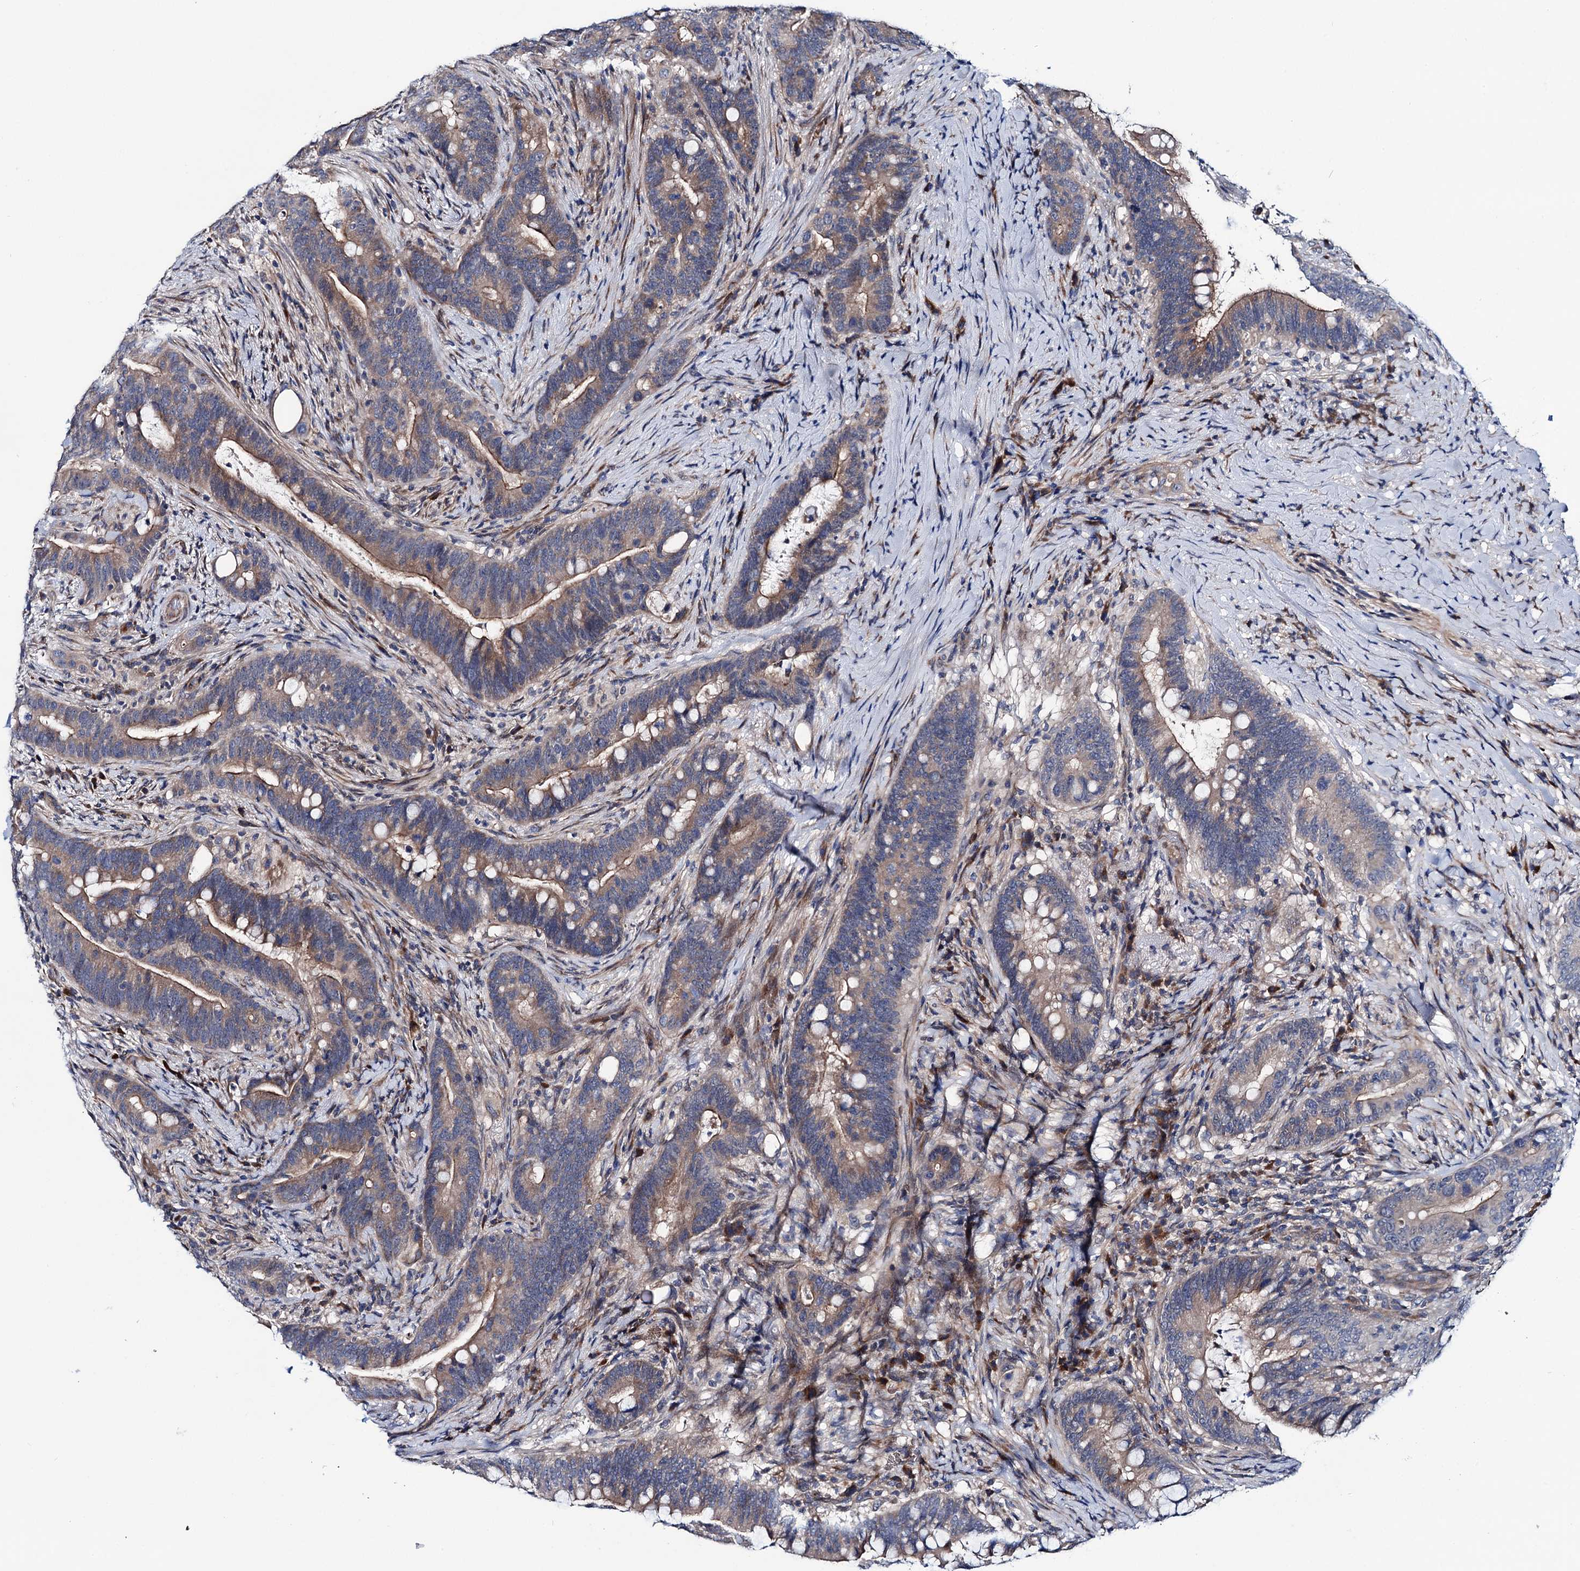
{"staining": {"intensity": "weak", "quantity": ">75%", "location": "cytoplasmic/membranous"}, "tissue": "colorectal cancer", "cell_type": "Tumor cells", "image_type": "cancer", "snomed": [{"axis": "morphology", "description": "Adenocarcinoma, NOS"}, {"axis": "topography", "description": "Colon"}], "caption": "Brown immunohistochemical staining in colorectal adenocarcinoma reveals weak cytoplasmic/membranous positivity in about >75% of tumor cells. (IHC, brightfield microscopy, high magnification).", "gene": "EYA4", "patient": {"sex": "female", "age": 66}}